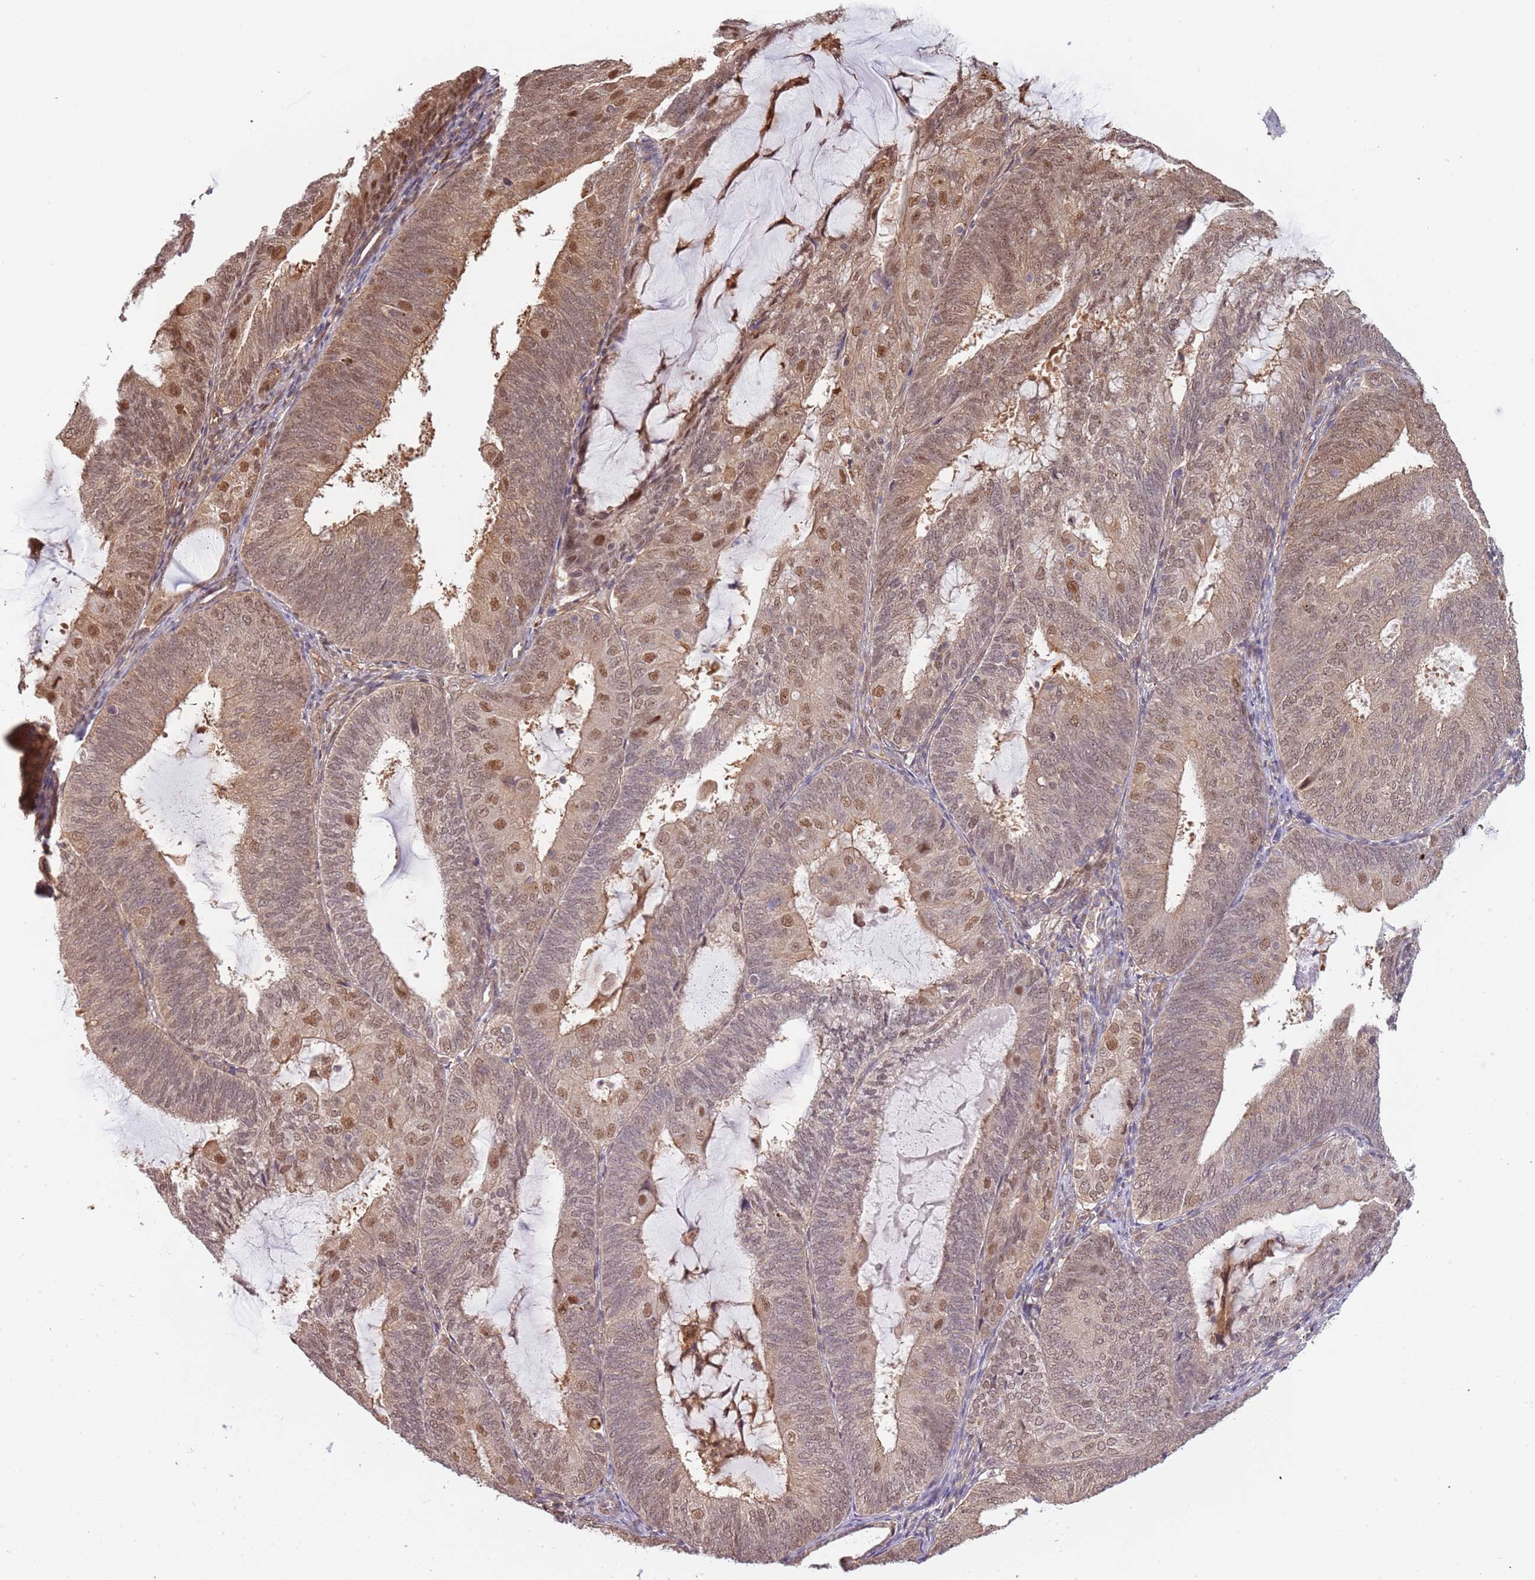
{"staining": {"intensity": "moderate", "quantity": ">75%", "location": "cytoplasmic/membranous,nuclear"}, "tissue": "endometrial cancer", "cell_type": "Tumor cells", "image_type": "cancer", "snomed": [{"axis": "morphology", "description": "Adenocarcinoma, NOS"}, {"axis": "topography", "description": "Endometrium"}], "caption": "Immunohistochemistry (IHC) staining of endometrial adenocarcinoma, which displays medium levels of moderate cytoplasmic/membranous and nuclear expression in approximately >75% of tumor cells indicating moderate cytoplasmic/membranous and nuclear protein staining. The staining was performed using DAB (3,3'-diaminobenzidine) (brown) for protein detection and nuclei were counterstained in hematoxylin (blue).", "gene": "PLSCR5", "patient": {"sex": "female", "age": 81}}